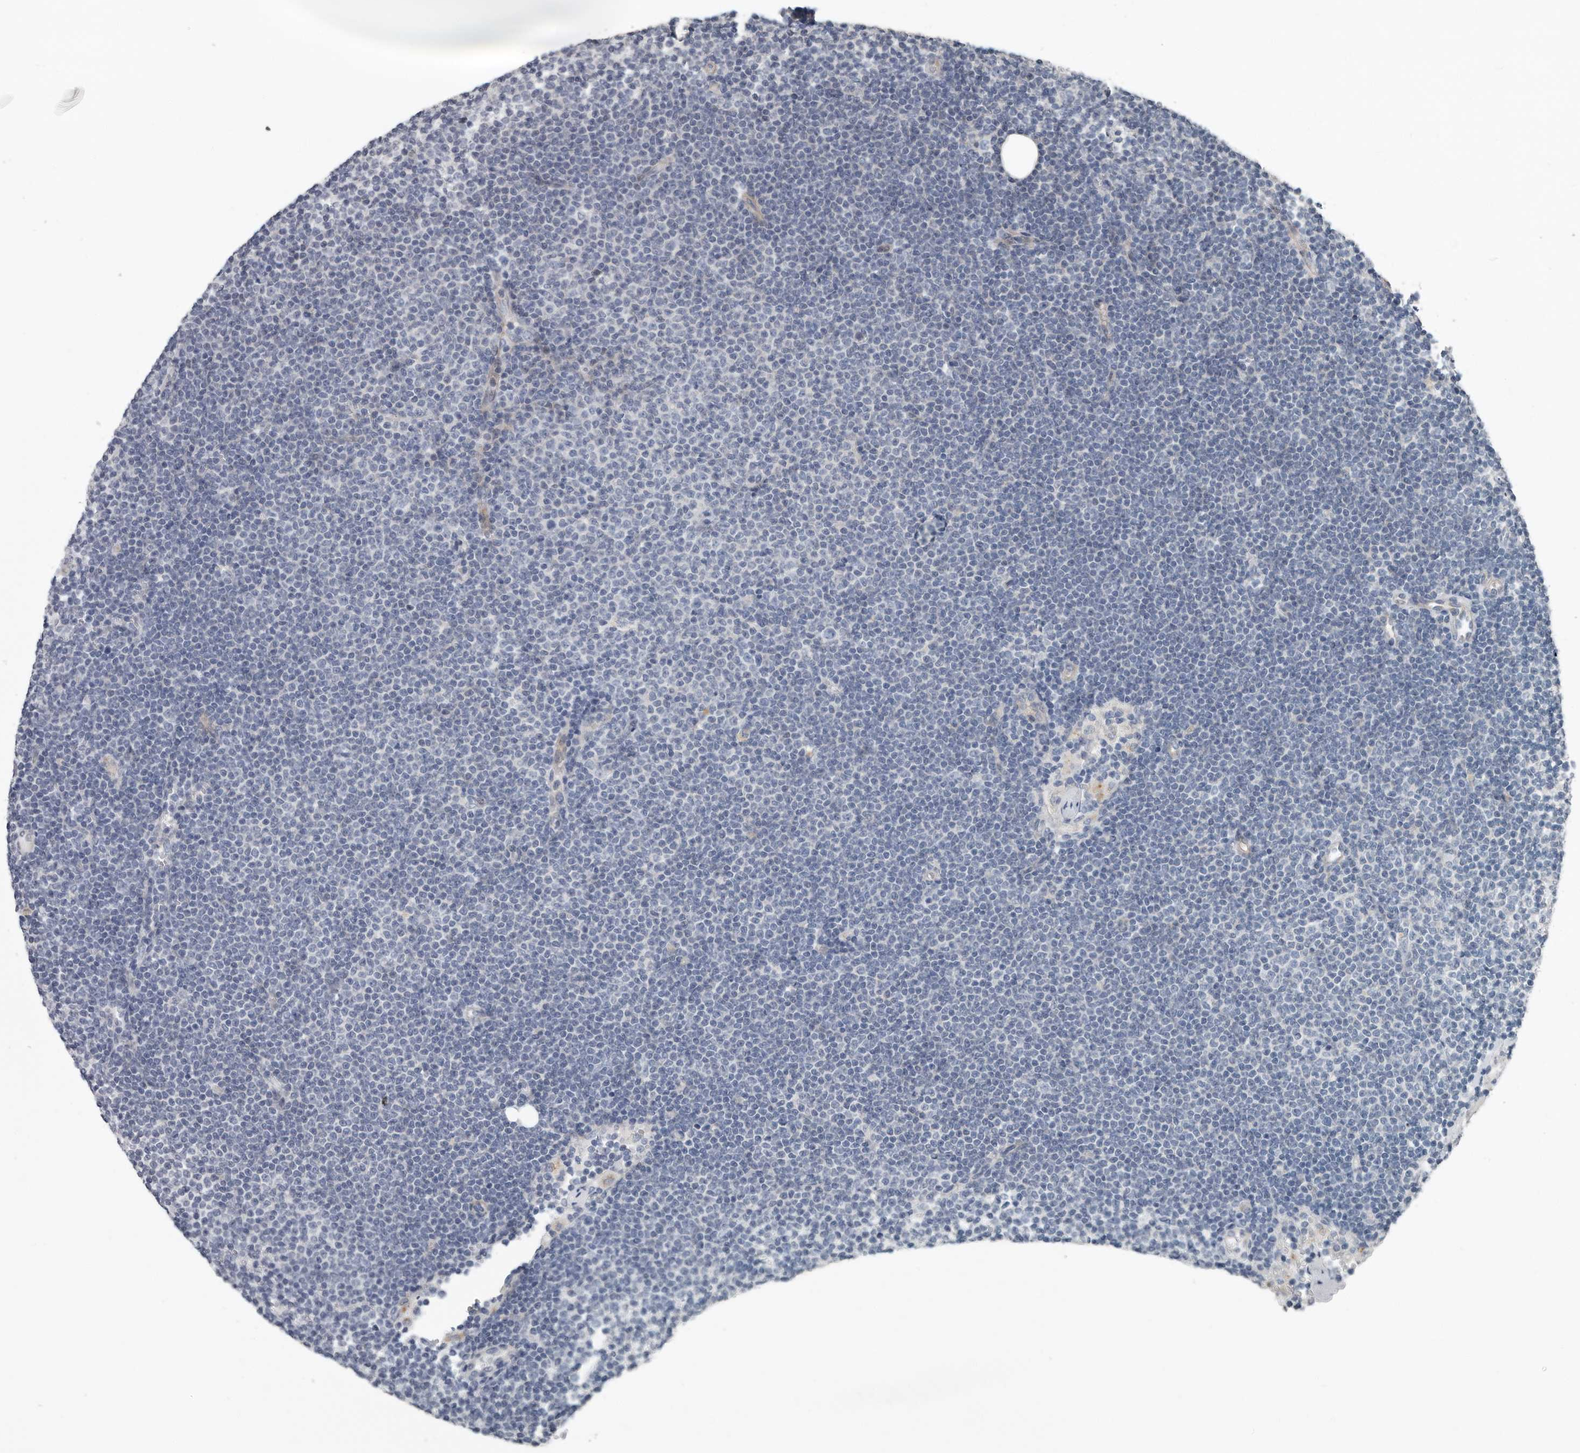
{"staining": {"intensity": "negative", "quantity": "none", "location": "none"}, "tissue": "lymphoma", "cell_type": "Tumor cells", "image_type": "cancer", "snomed": [{"axis": "morphology", "description": "Malignant lymphoma, non-Hodgkin's type, Low grade"}, {"axis": "topography", "description": "Lymph node"}], "caption": "Immunohistochemistry (IHC) of lymphoma demonstrates no expression in tumor cells. (IHC, brightfield microscopy, high magnification).", "gene": "DPY19L4", "patient": {"sex": "female", "age": 53}}